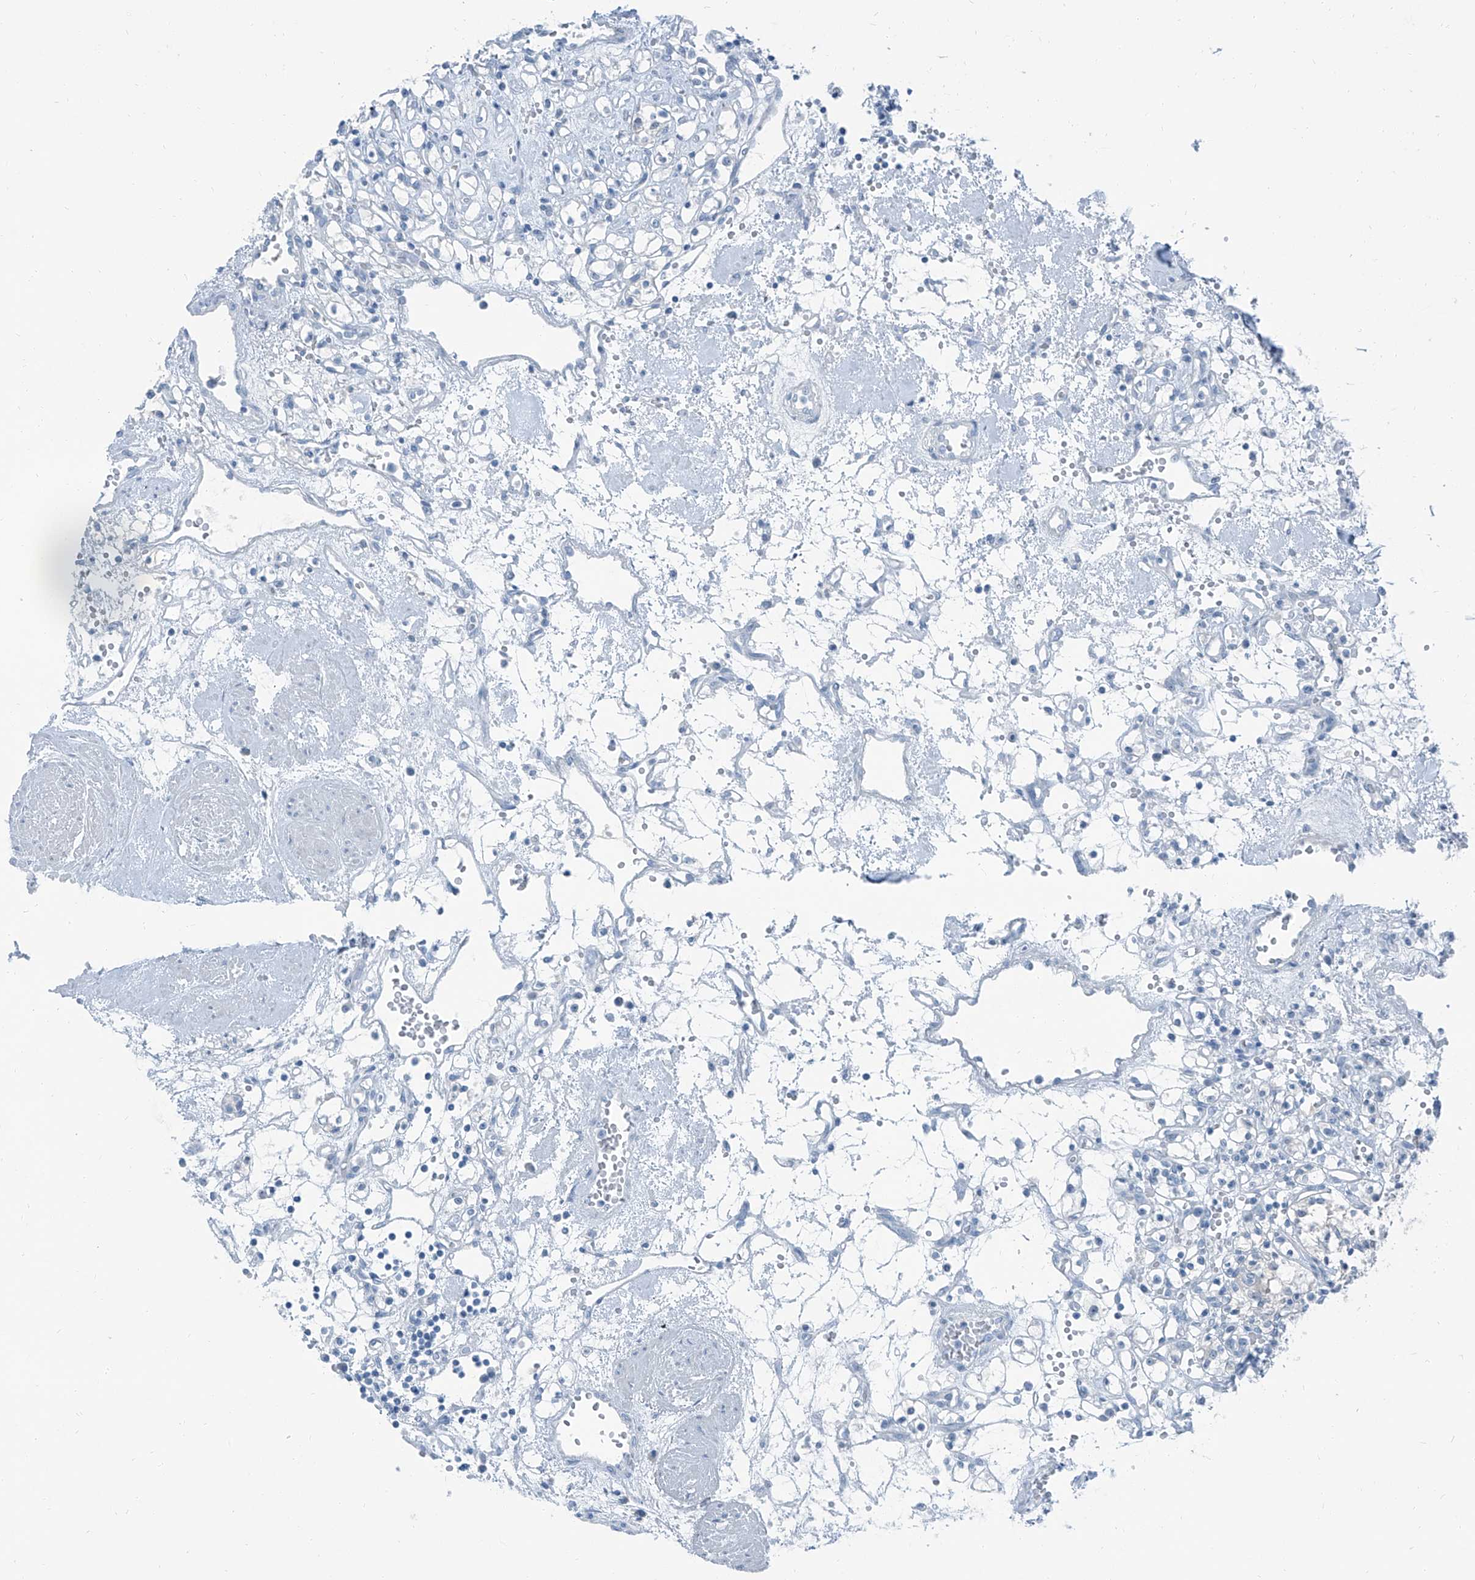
{"staining": {"intensity": "negative", "quantity": "none", "location": "none"}, "tissue": "renal cancer", "cell_type": "Tumor cells", "image_type": "cancer", "snomed": [{"axis": "morphology", "description": "Adenocarcinoma, NOS"}, {"axis": "topography", "description": "Kidney"}], "caption": "Tumor cells are negative for brown protein staining in renal cancer.", "gene": "RGN", "patient": {"sex": "female", "age": 59}}